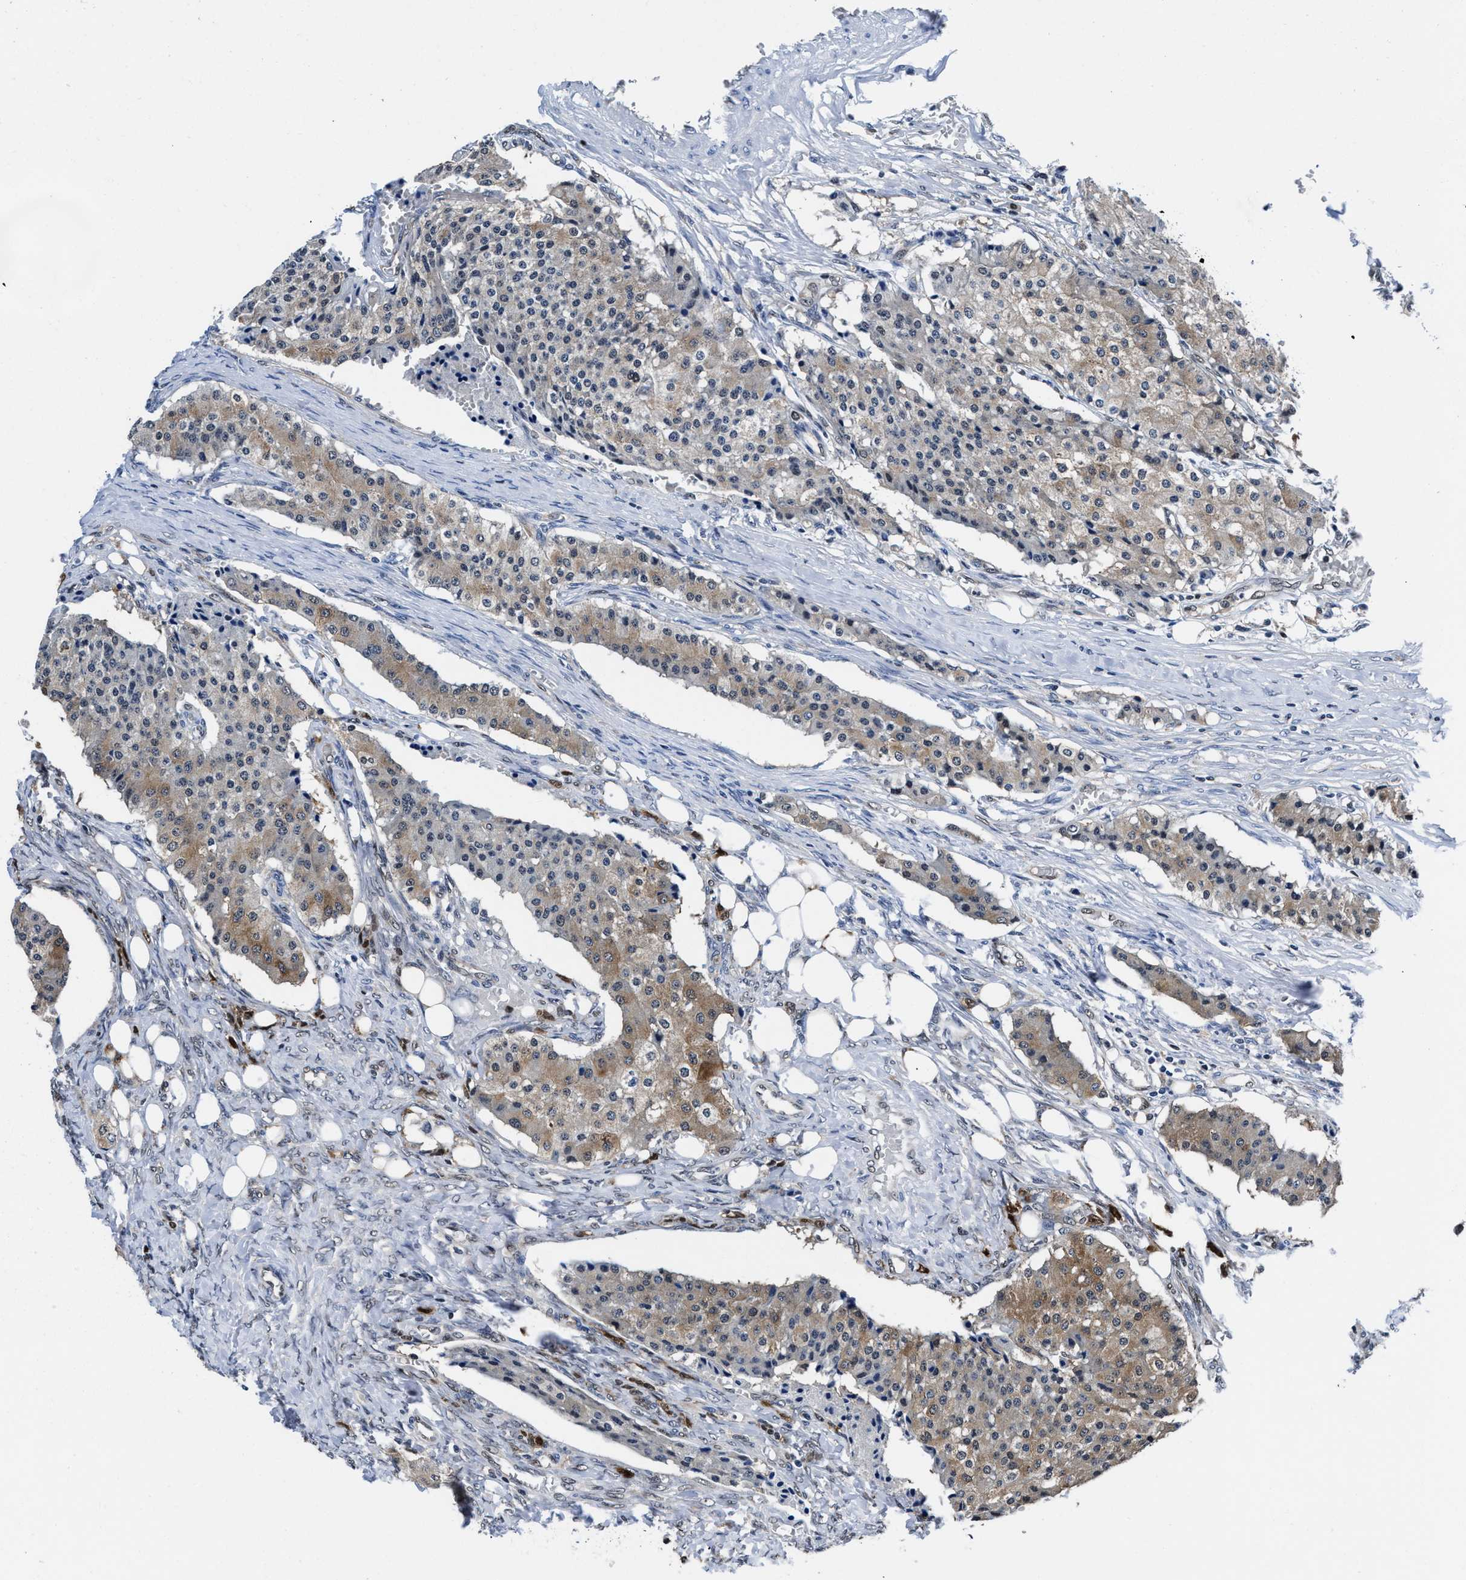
{"staining": {"intensity": "weak", "quantity": ">75%", "location": "cytoplasmic/membranous"}, "tissue": "carcinoid", "cell_type": "Tumor cells", "image_type": "cancer", "snomed": [{"axis": "morphology", "description": "Carcinoid, malignant, NOS"}, {"axis": "topography", "description": "Colon"}], "caption": "Malignant carcinoid was stained to show a protein in brown. There is low levels of weak cytoplasmic/membranous expression in about >75% of tumor cells.", "gene": "ACLY", "patient": {"sex": "female", "age": 52}}